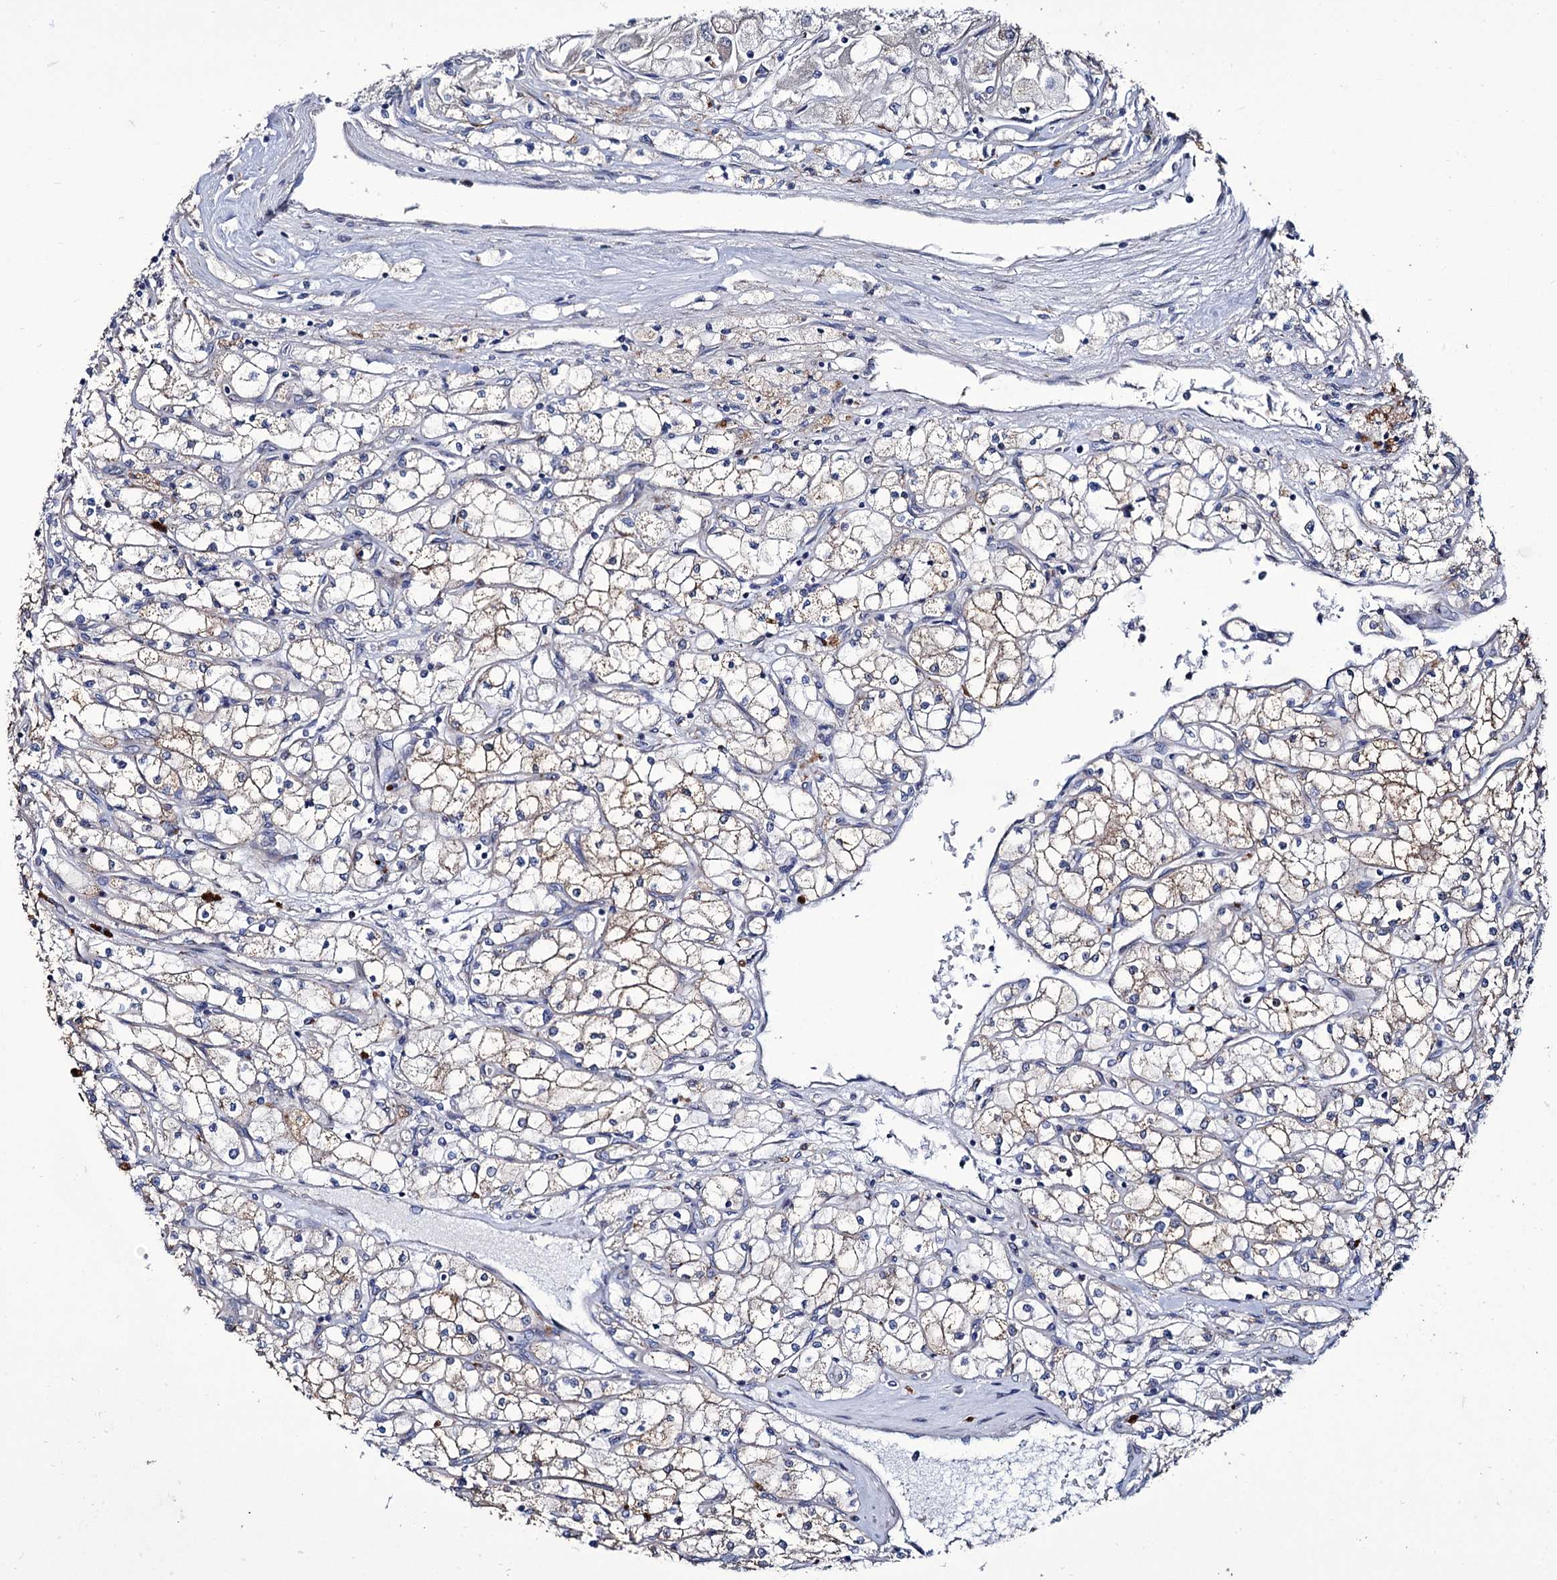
{"staining": {"intensity": "weak", "quantity": "<25%", "location": "cytoplasmic/membranous"}, "tissue": "renal cancer", "cell_type": "Tumor cells", "image_type": "cancer", "snomed": [{"axis": "morphology", "description": "Adenocarcinoma, NOS"}, {"axis": "topography", "description": "Kidney"}], "caption": "Photomicrograph shows no significant protein expression in tumor cells of renal adenocarcinoma.", "gene": "TUBGCP5", "patient": {"sex": "male", "age": 80}}